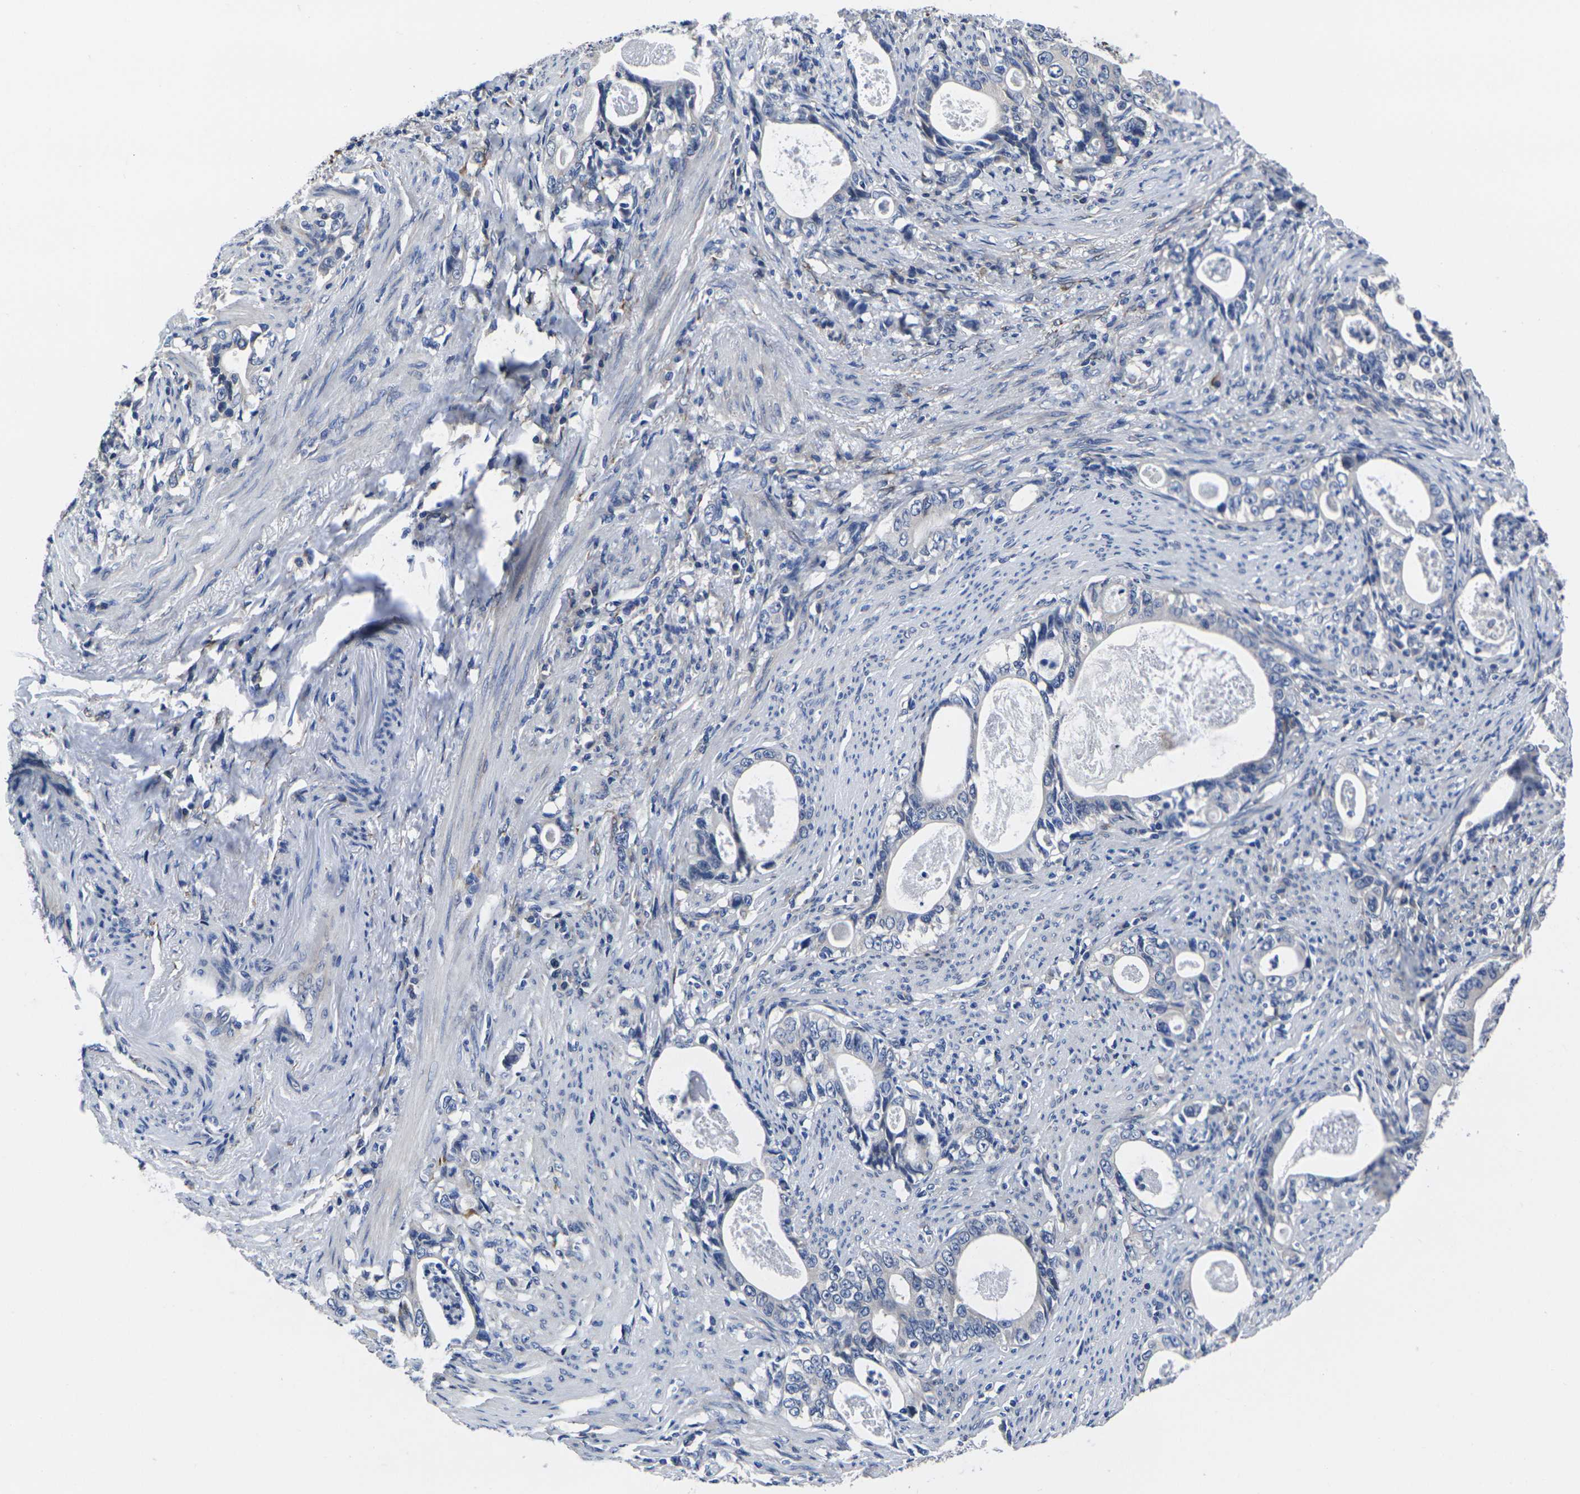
{"staining": {"intensity": "negative", "quantity": "none", "location": "none"}, "tissue": "stomach cancer", "cell_type": "Tumor cells", "image_type": "cancer", "snomed": [{"axis": "morphology", "description": "Adenocarcinoma, NOS"}, {"axis": "topography", "description": "Stomach, lower"}], "caption": "The micrograph reveals no significant expression in tumor cells of stomach adenocarcinoma.", "gene": "CYP2C8", "patient": {"sex": "female", "age": 72}}